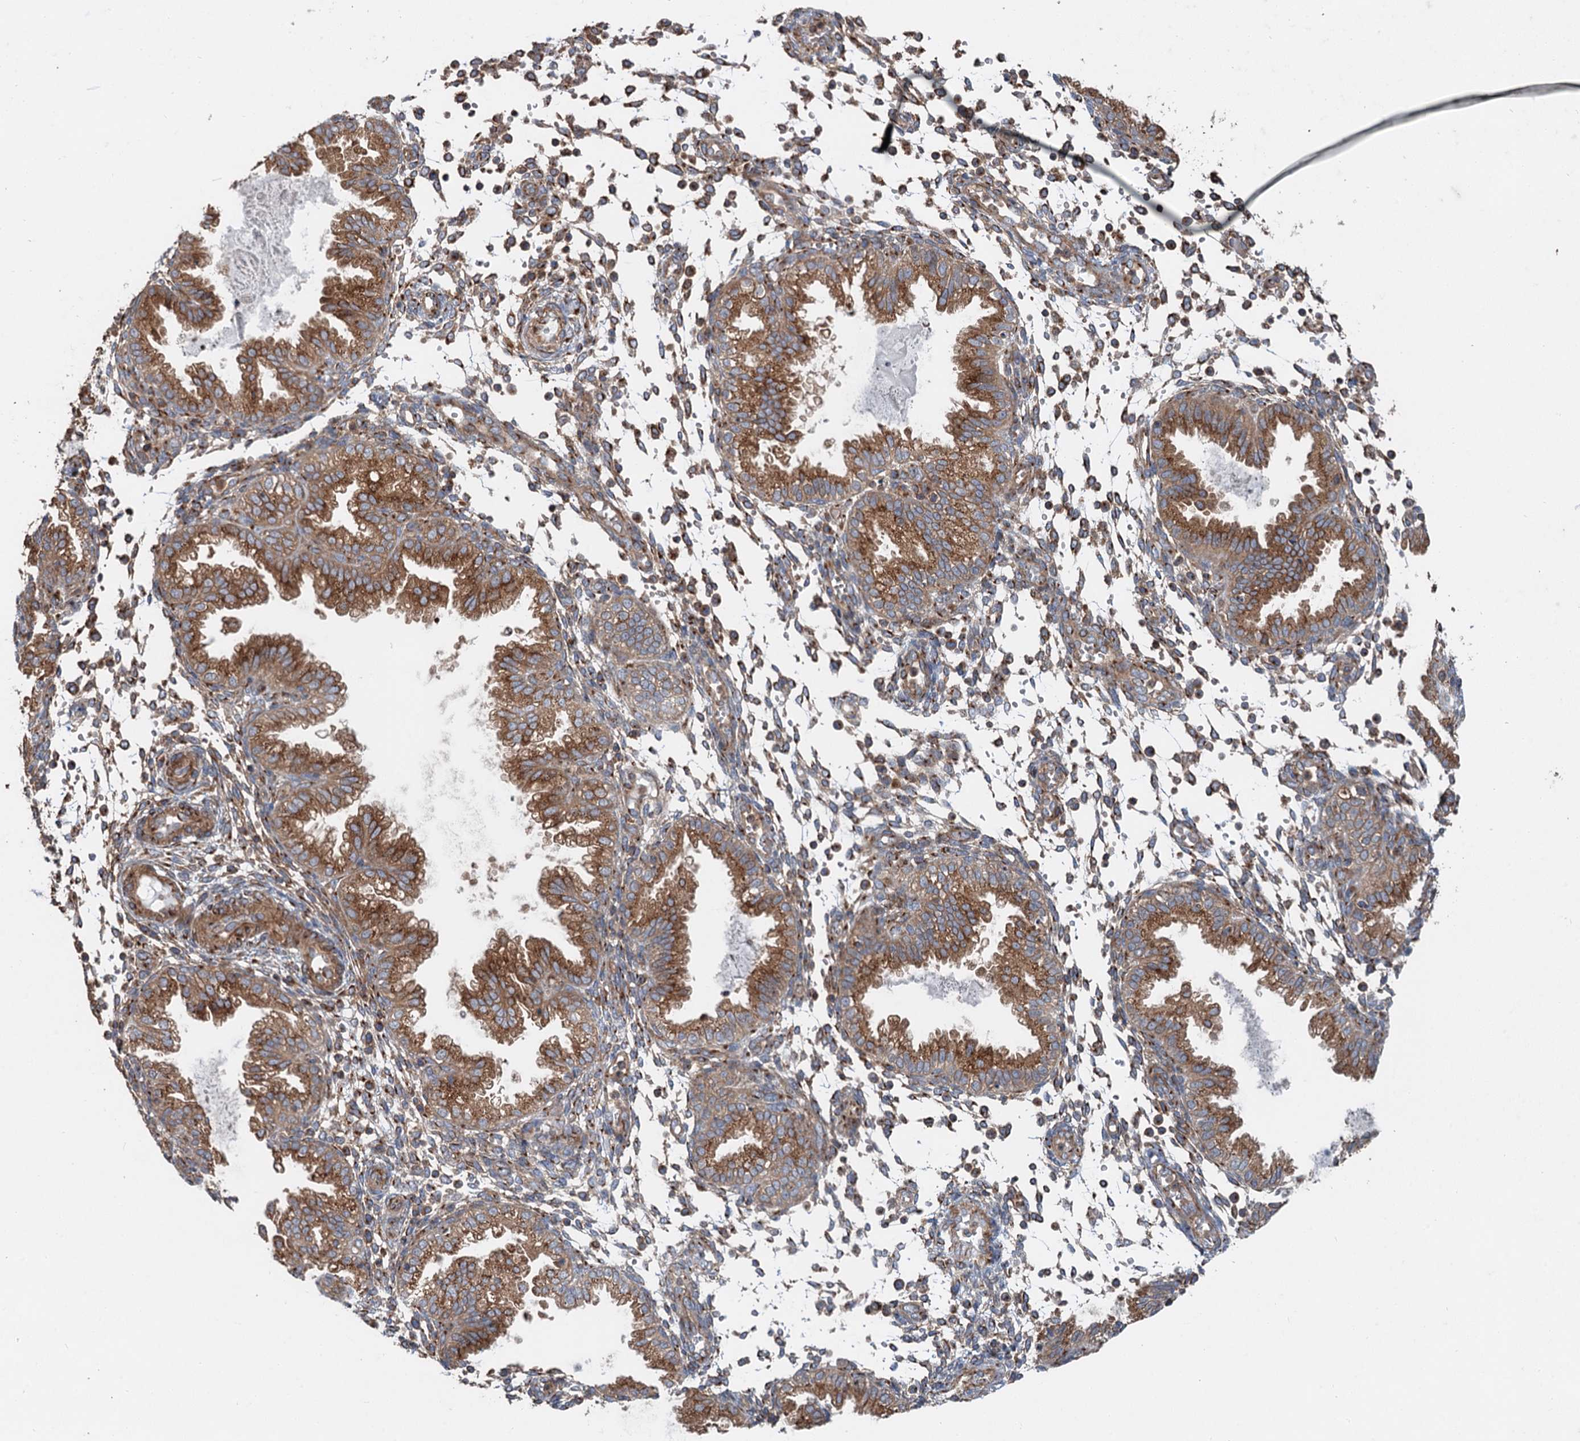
{"staining": {"intensity": "moderate", "quantity": "25%-75%", "location": "cytoplasmic/membranous"}, "tissue": "endometrium", "cell_type": "Cells in endometrial stroma", "image_type": "normal", "snomed": [{"axis": "morphology", "description": "Normal tissue, NOS"}, {"axis": "topography", "description": "Endometrium"}], "caption": "Immunohistochemistry (IHC) (DAB (3,3'-diaminobenzidine)) staining of normal endometrium reveals moderate cytoplasmic/membranous protein staining in approximately 25%-75% of cells in endometrial stroma.", "gene": "ANKRD26", "patient": {"sex": "female", "age": 33}}